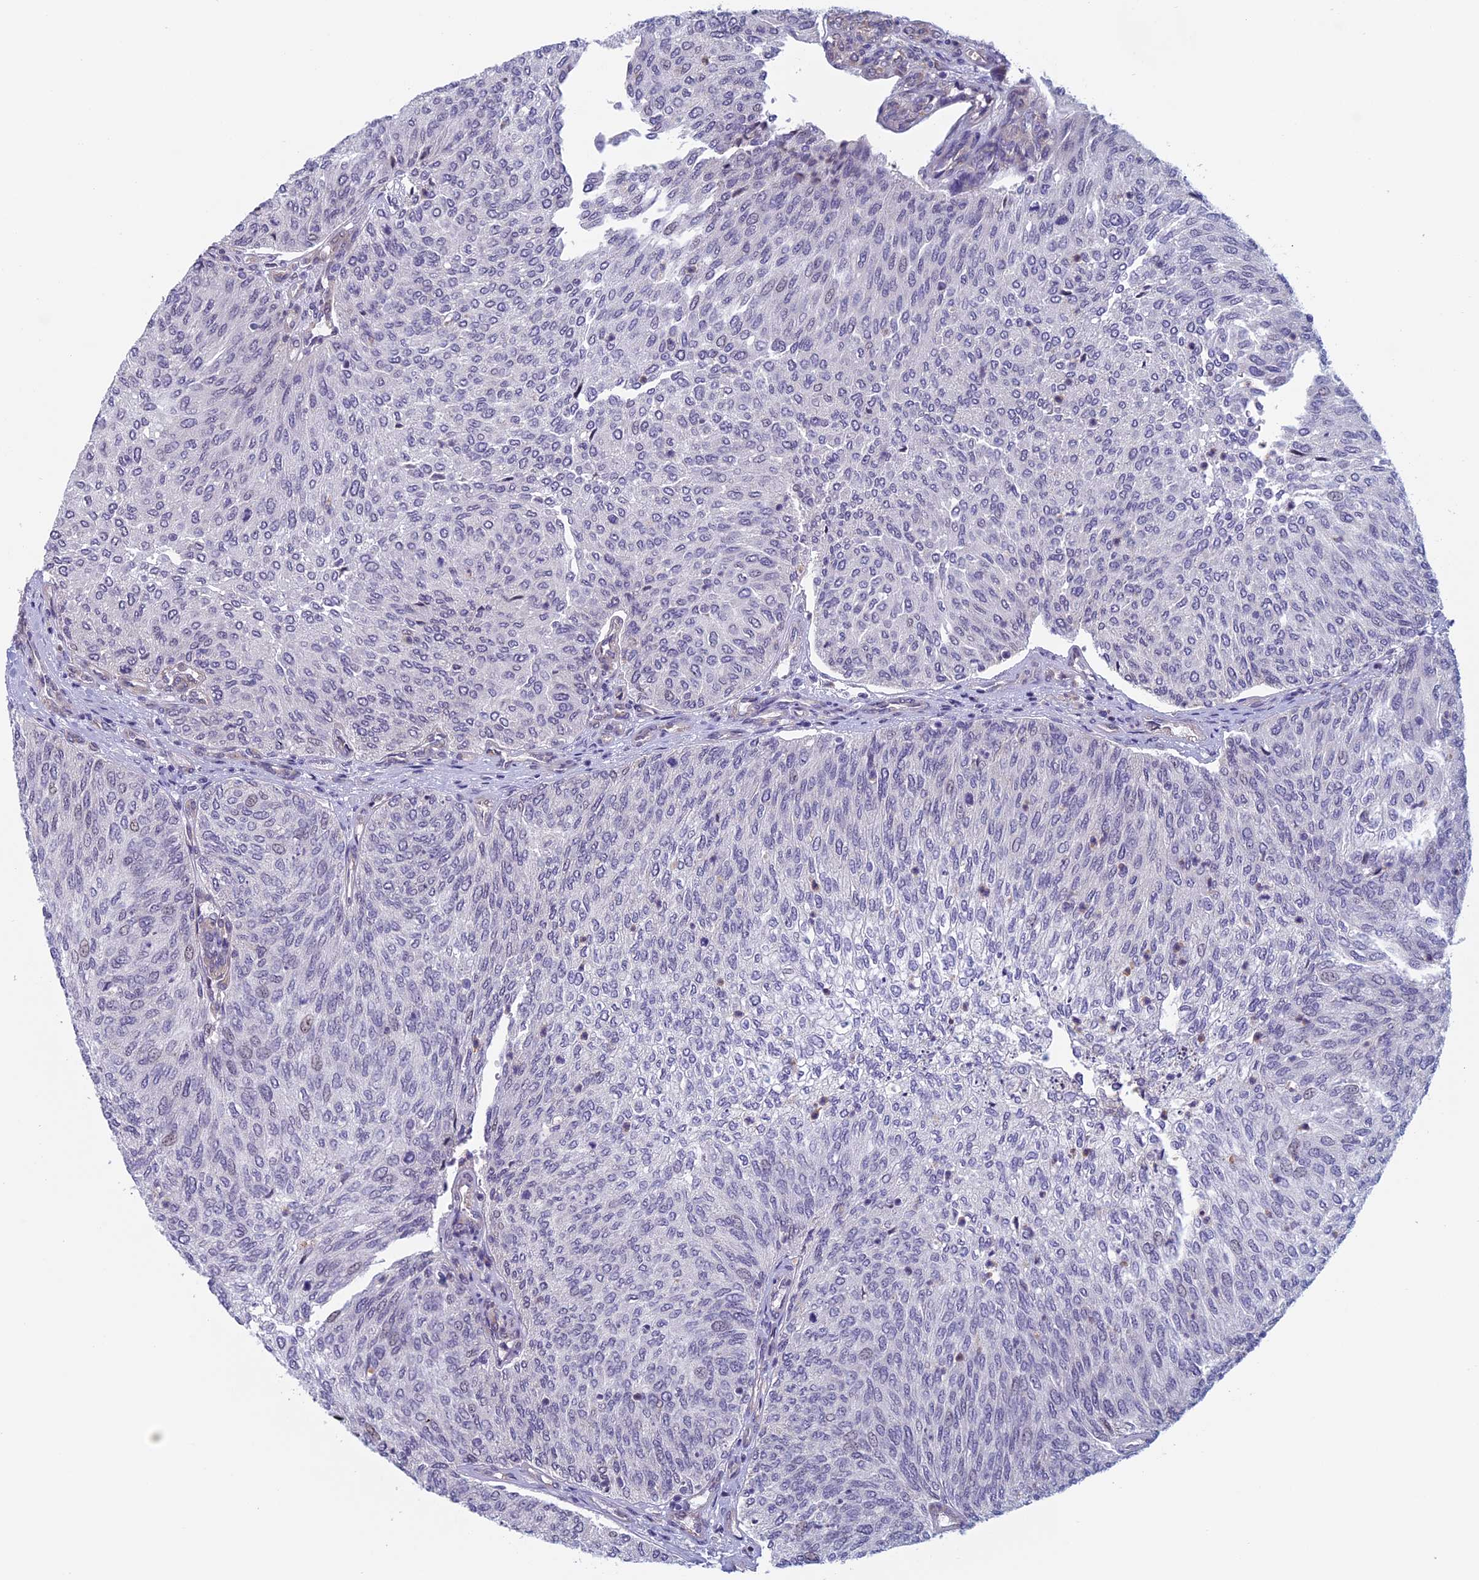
{"staining": {"intensity": "negative", "quantity": "none", "location": "none"}, "tissue": "urothelial cancer", "cell_type": "Tumor cells", "image_type": "cancer", "snomed": [{"axis": "morphology", "description": "Urothelial carcinoma, Low grade"}, {"axis": "topography", "description": "Urinary bladder"}], "caption": "A histopathology image of human low-grade urothelial carcinoma is negative for staining in tumor cells.", "gene": "SLC1A6", "patient": {"sex": "female", "age": 79}}